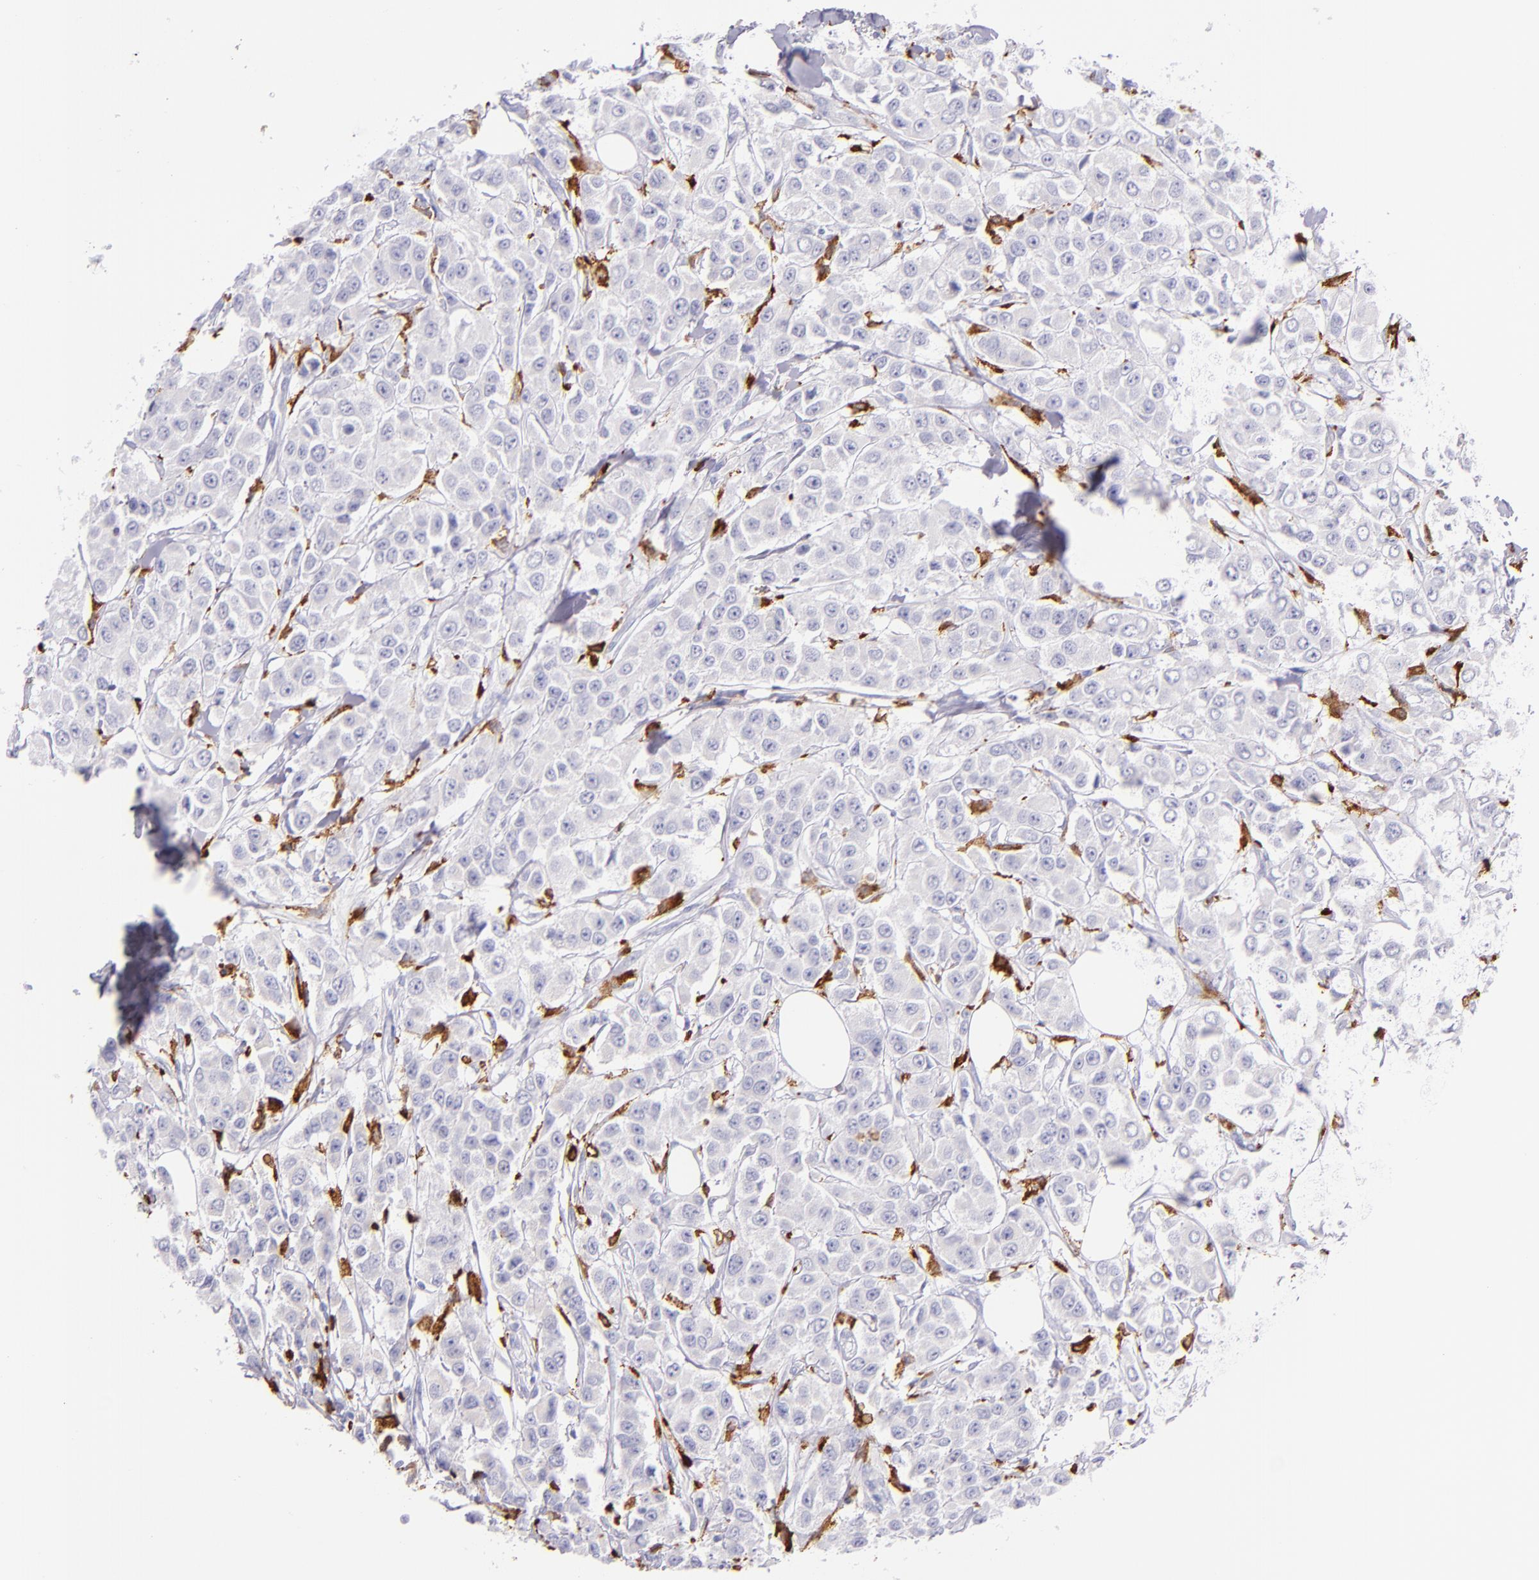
{"staining": {"intensity": "negative", "quantity": "none", "location": "none"}, "tissue": "breast cancer", "cell_type": "Tumor cells", "image_type": "cancer", "snomed": [{"axis": "morphology", "description": "Duct carcinoma"}, {"axis": "topography", "description": "Breast"}], "caption": "The image reveals no significant staining in tumor cells of breast cancer (infiltrating ductal carcinoma).", "gene": "CD163", "patient": {"sex": "female", "age": 58}}